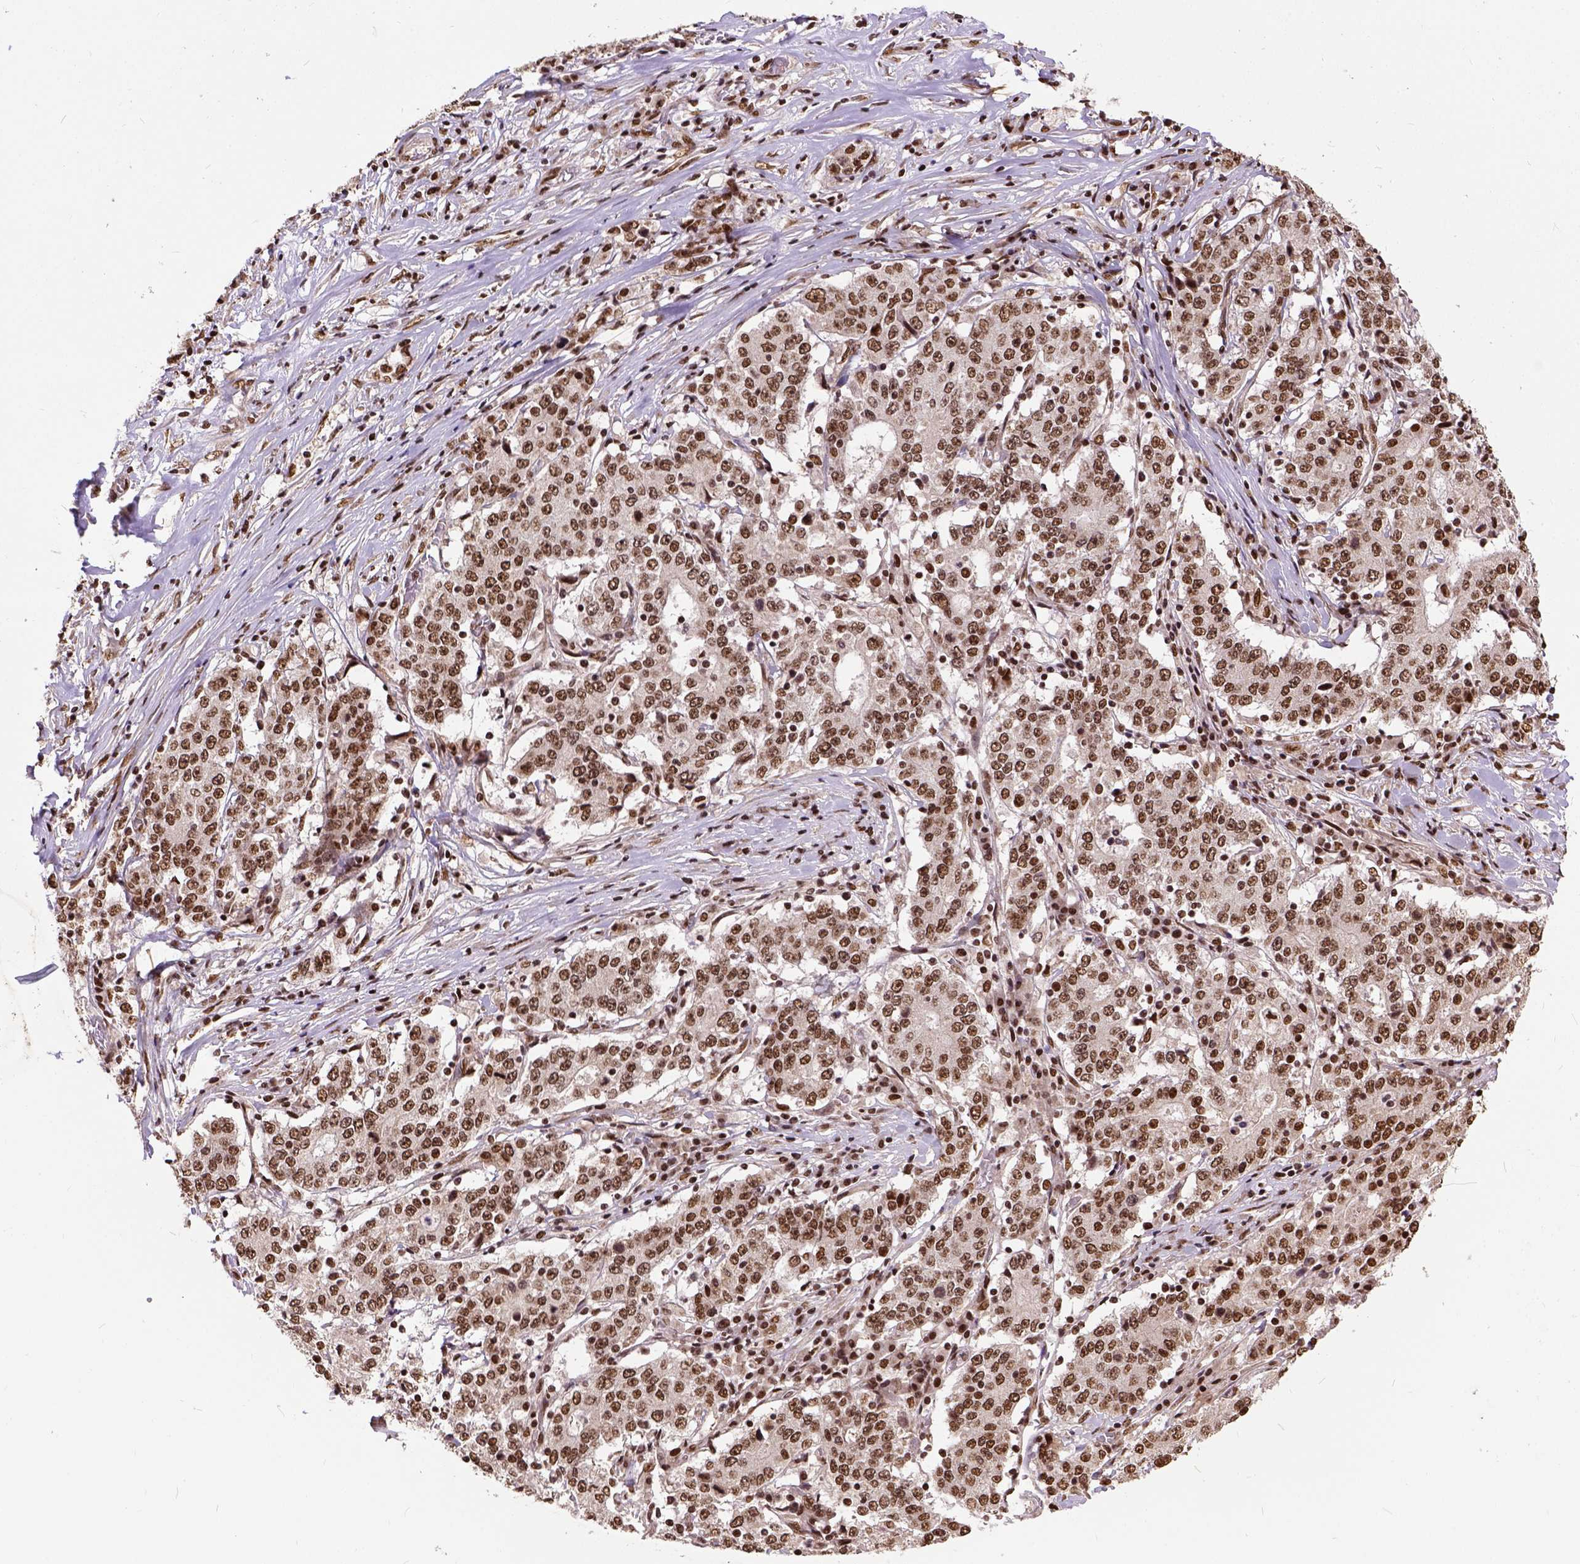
{"staining": {"intensity": "moderate", "quantity": ">75%", "location": "nuclear"}, "tissue": "stomach cancer", "cell_type": "Tumor cells", "image_type": "cancer", "snomed": [{"axis": "morphology", "description": "Adenocarcinoma, NOS"}, {"axis": "topography", "description": "Stomach"}], "caption": "Tumor cells reveal medium levels of moderate nuclear positivity in approximately >75% of cells in human stomach cancer.", "gene": "NACC1", "patient": {"sex": "male", "age": 59}}